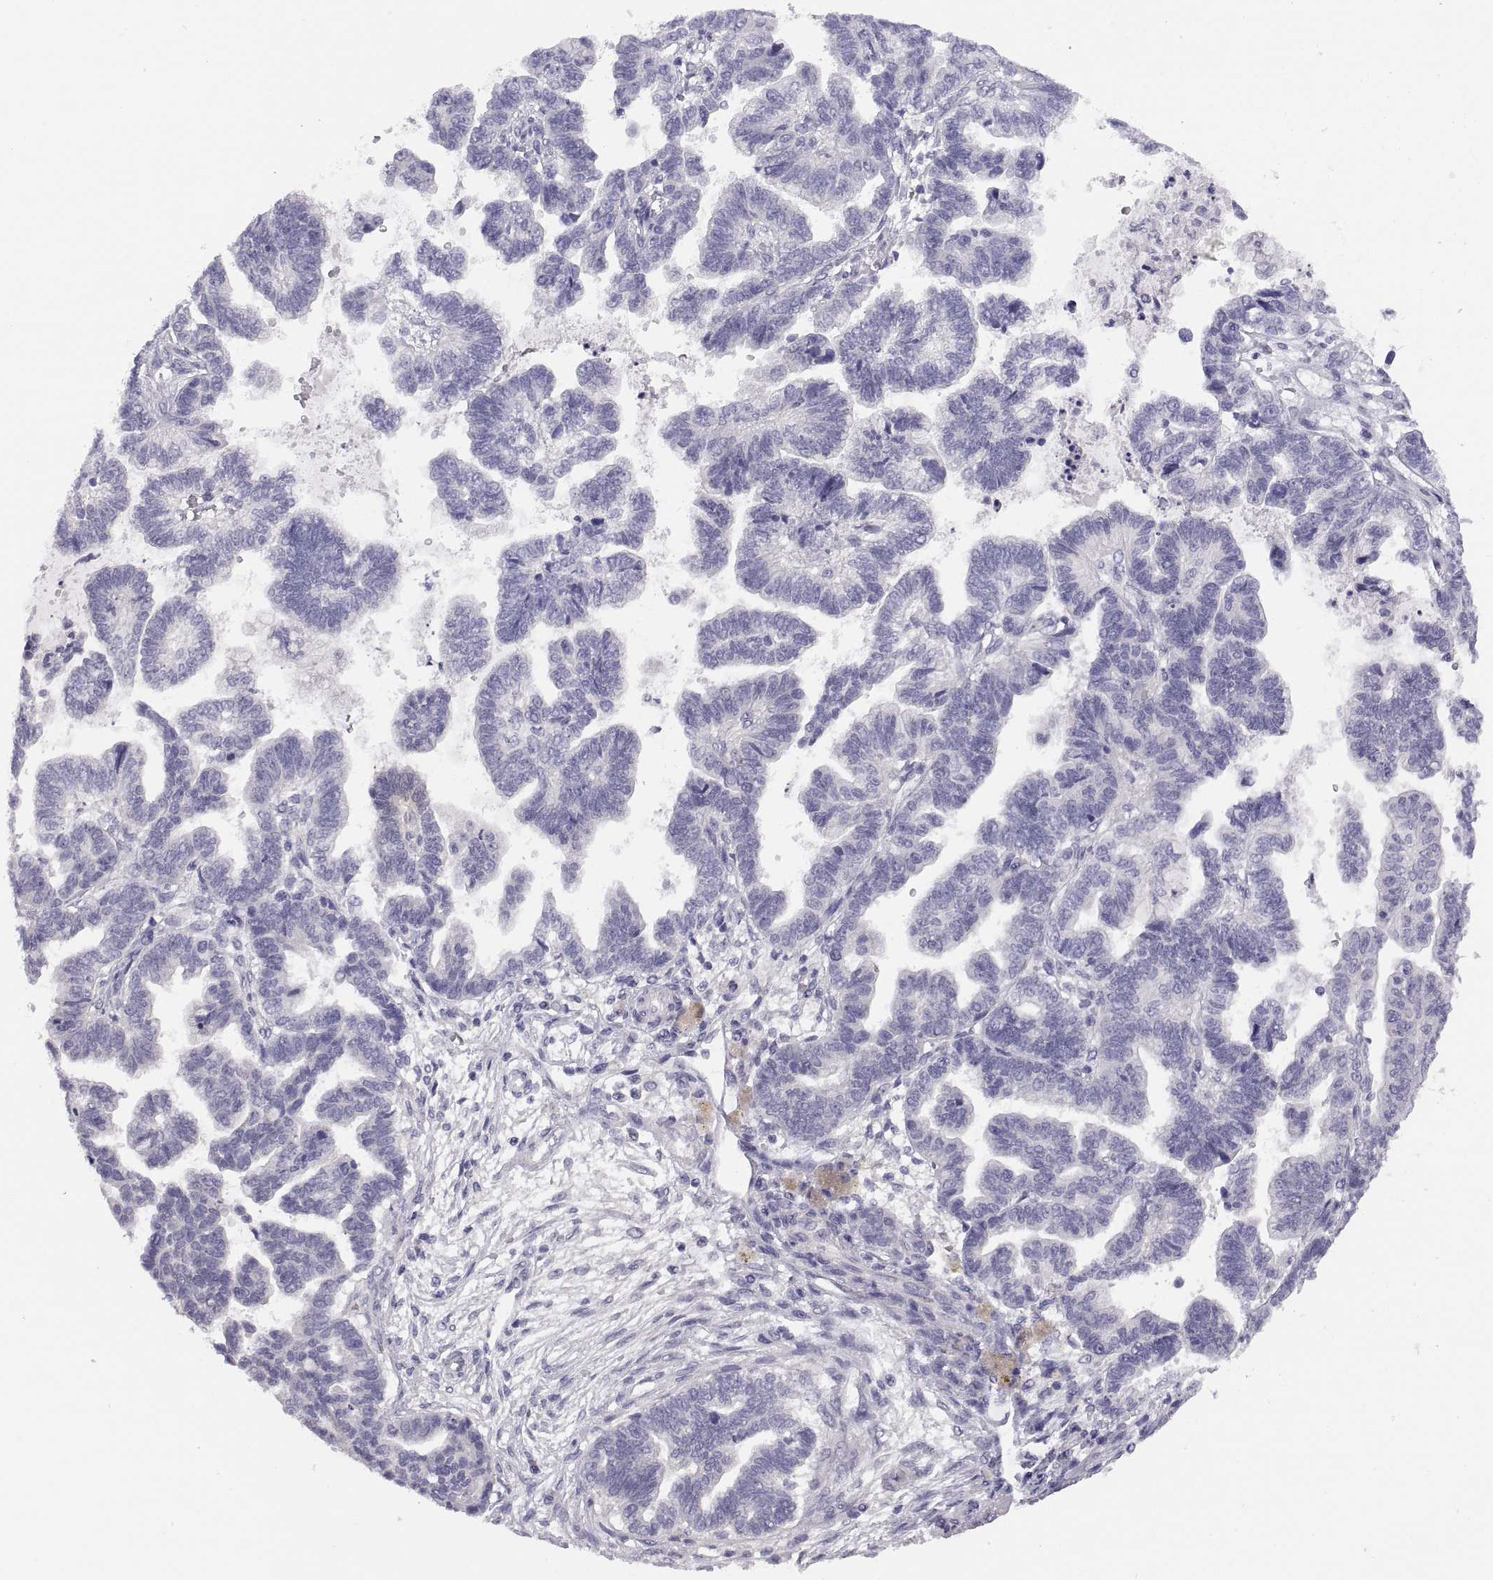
{"staining": {"intensity": "negative", "quantity": "none", "location": "none"}, "tissue": "stomach cancer", "cell_type": "Tumor cells", "image_type": "cancer", "snomed": [{"axis": "morphology", "description": "Adenocarcinoma, NOS"}, {"axis": "topography", "description": "Stomach"}], "caption": "There is no significant staining in tumor cells of adenocarcinoma (stomach). The staining is performed using DAB (3,3'-diaminobenzidine) brown chromogen with nuclei counter-stained in using hematoxylin.", "gene": "STRC", "patient": {"sex": "male", "age": 83}}